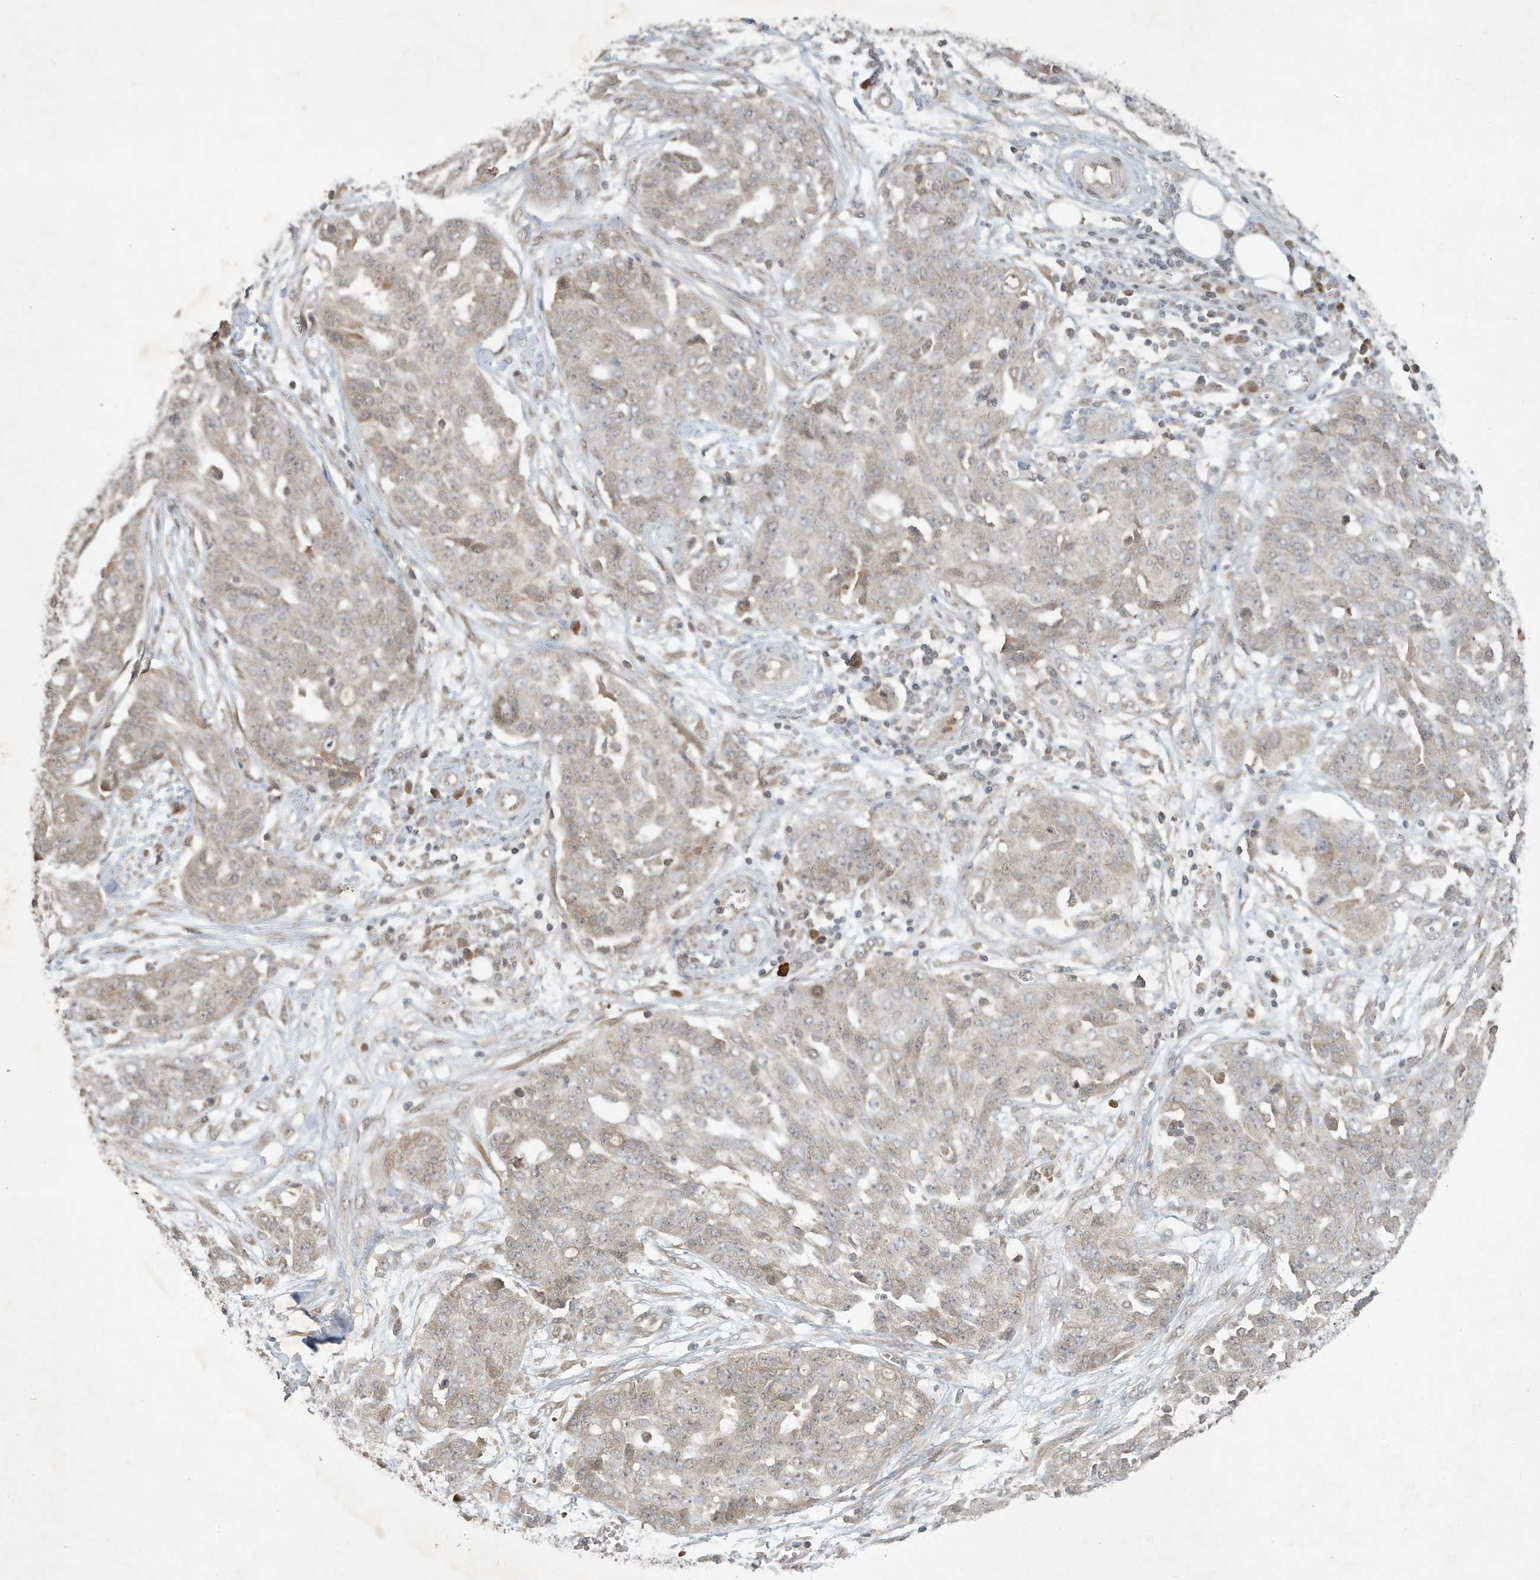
{"staining": {"intensity": "weak", "quantity": "<25%", "location": "cytoplasmic/membranous"}, "tissue": "ovarian cancer", "cell_type": "Tumor cells", "image_type": "cancer", "snomed": [{"axis": "morphology", "description": "Cystadenocarcinoma, serous, NOS"}, {"axis": "topography", "description": "Soft tissue"}, {"axis": "topography", "description": "Ovary"}], "caption": "Protein analysis of ovarian cancer (serous cystadenocarcinoma) reveals no significant expression in tumor cells.", "gene": "ABCB9", "patient": {"sex": "female", "age": 57}}